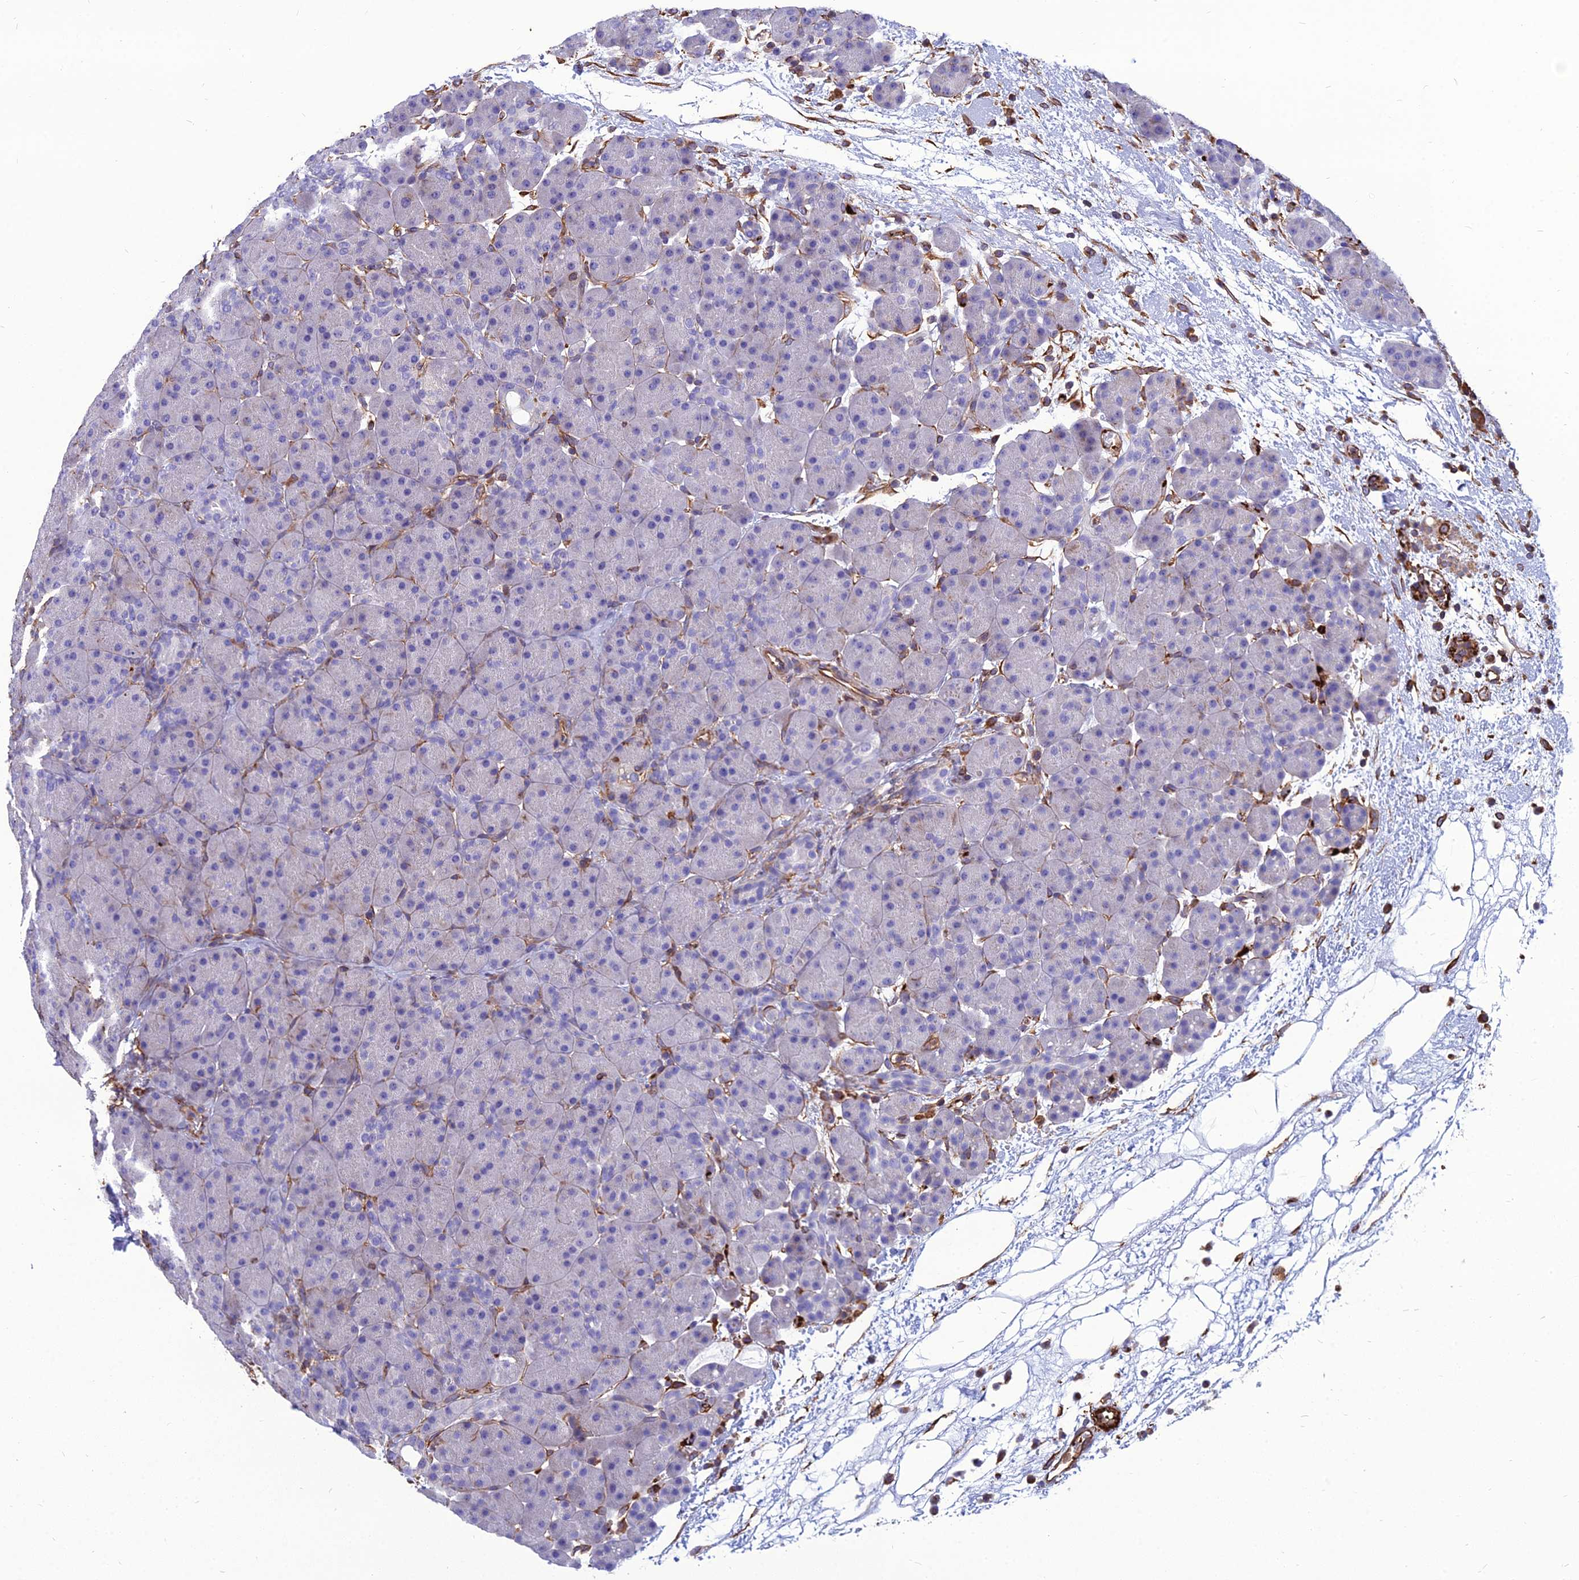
{"staining": {"intensity": "negative", "quantity": "none", "location": "none"}, "tissue": "pancreas", "cell_type": "Exocrine glandular cells", "image_type": "normal", "snomed": [{"axis": "morphology", "description": "Normal tissue, NOS"}, {"axis": "topography", "description": "Pancreas"}], "caption": "IHC photomicrograph of benign pancreas stained for a protein (brown), which reveals no expression in exocrine glandular cells. (DAB immunohistochemistry, high magnification).", "gene": "PSMD11", "patient": {"sex": "male", "age": 66}}